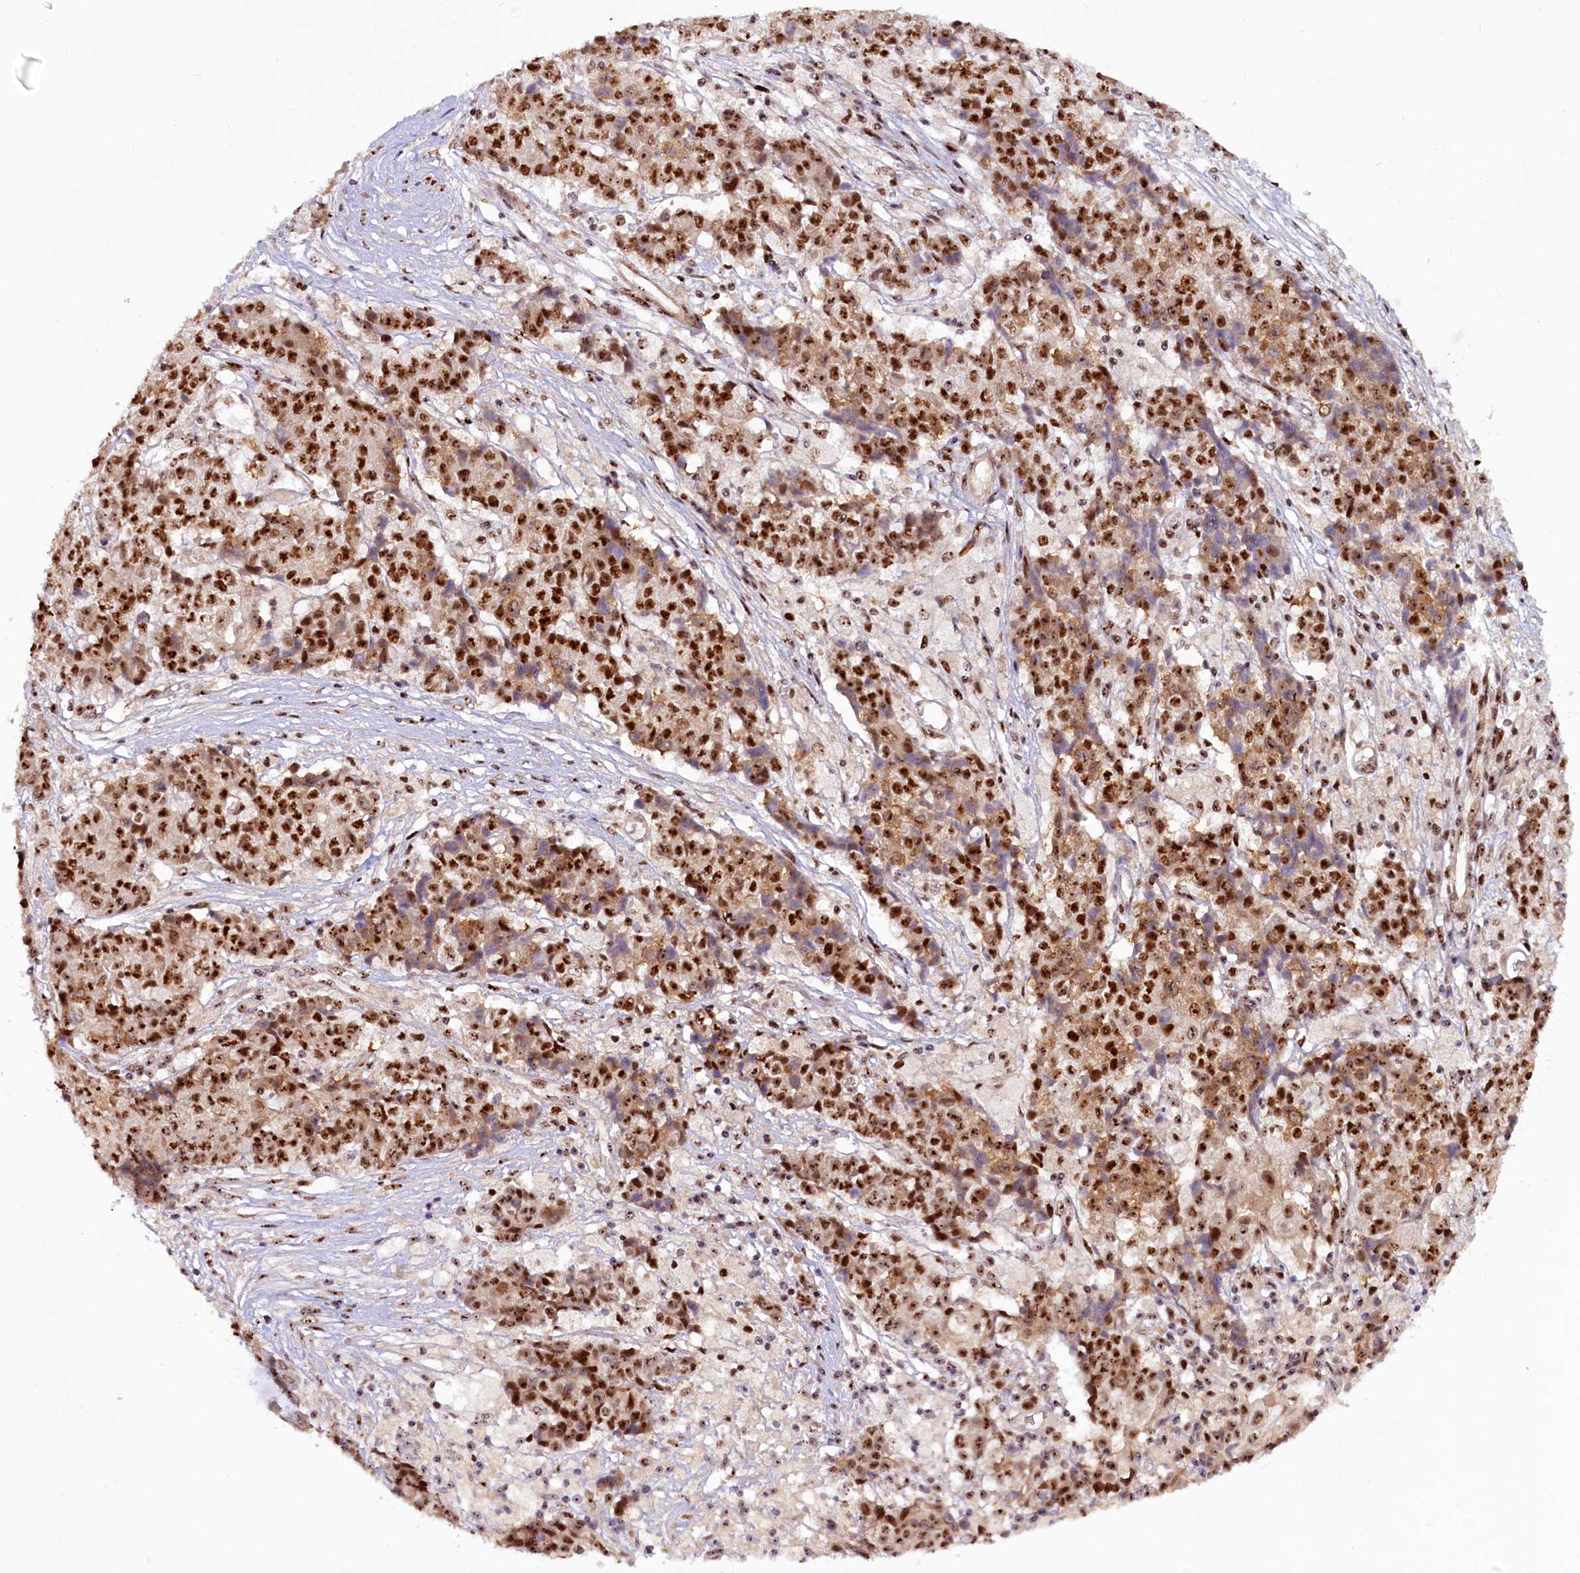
{"staining": {"intensity": "strong", "quantity": ">75%", "location": "nuclear"}, "tissue": "ovarian cancer", "cell_type": "Tumor cells", "image_type": "cancer", "snomed": [{"axis": "morphology", "description": "Carcinoma, endometroid"}, {"axis": "topography", "description": "Ovary"}], "caption": "IHC of ovarian endometroid carcinoma displays high levels of strong nuclear positivity in approximately >75% of tumor cells.", "gene": "TCOF1", "patient": {"sex": "female", "age": 42}}